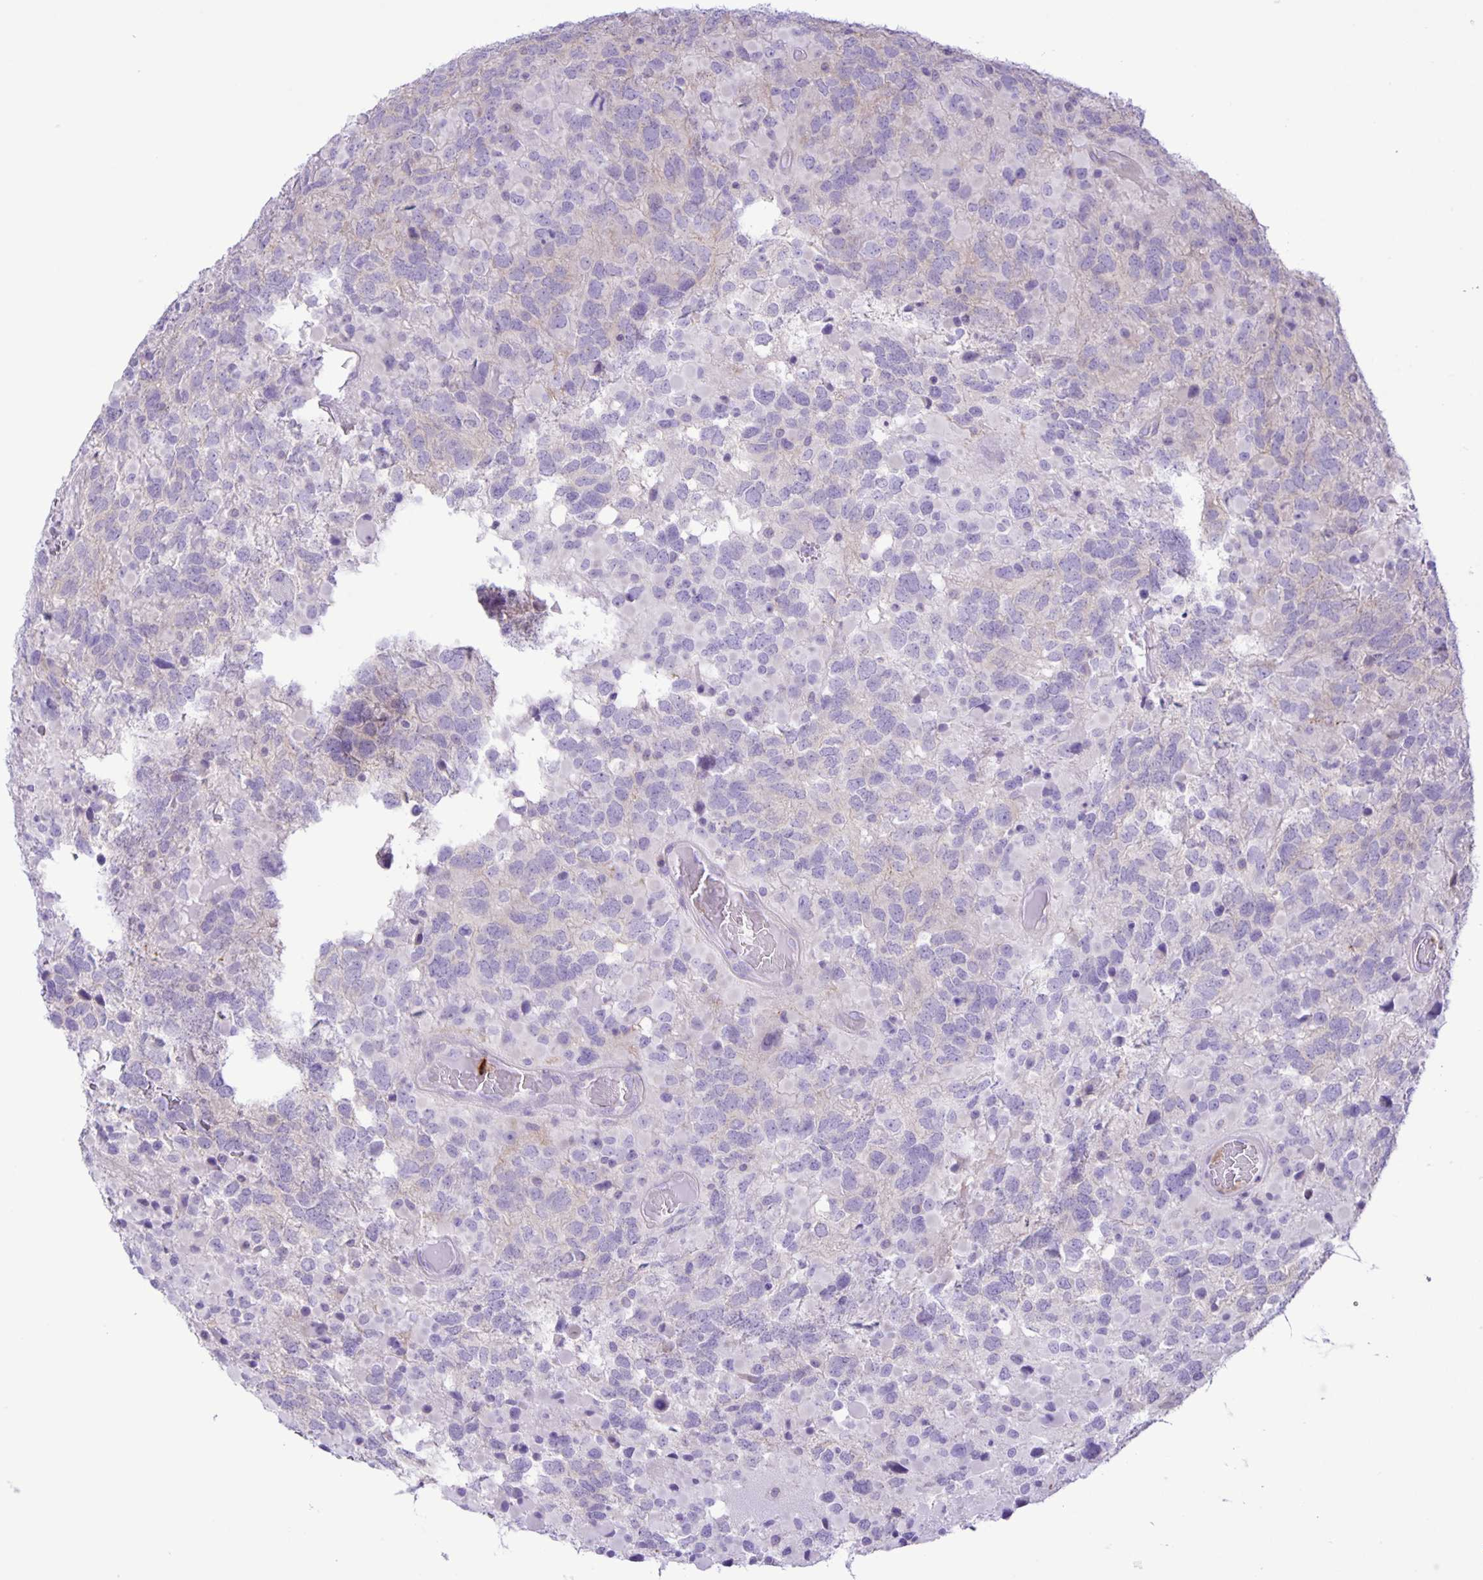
{"staining": {"intensity": "negative", "quantity": "none", "location": "none"}, "tissue": "glioma", "cell_type": "Tumor cells", "image_type": "cancer", "snomed": [{"axis": "morphology", "description": "Glioma, malignant, High grade"}, {"axis": "topography", "description": "Brain"}], "caption": "Immunohistochemical staining of malignant glioma (high-grade) reveals no significant staining in tumor cells.", "gene": "ADCK1", "patient": {"sex": "female", "age": 40}}